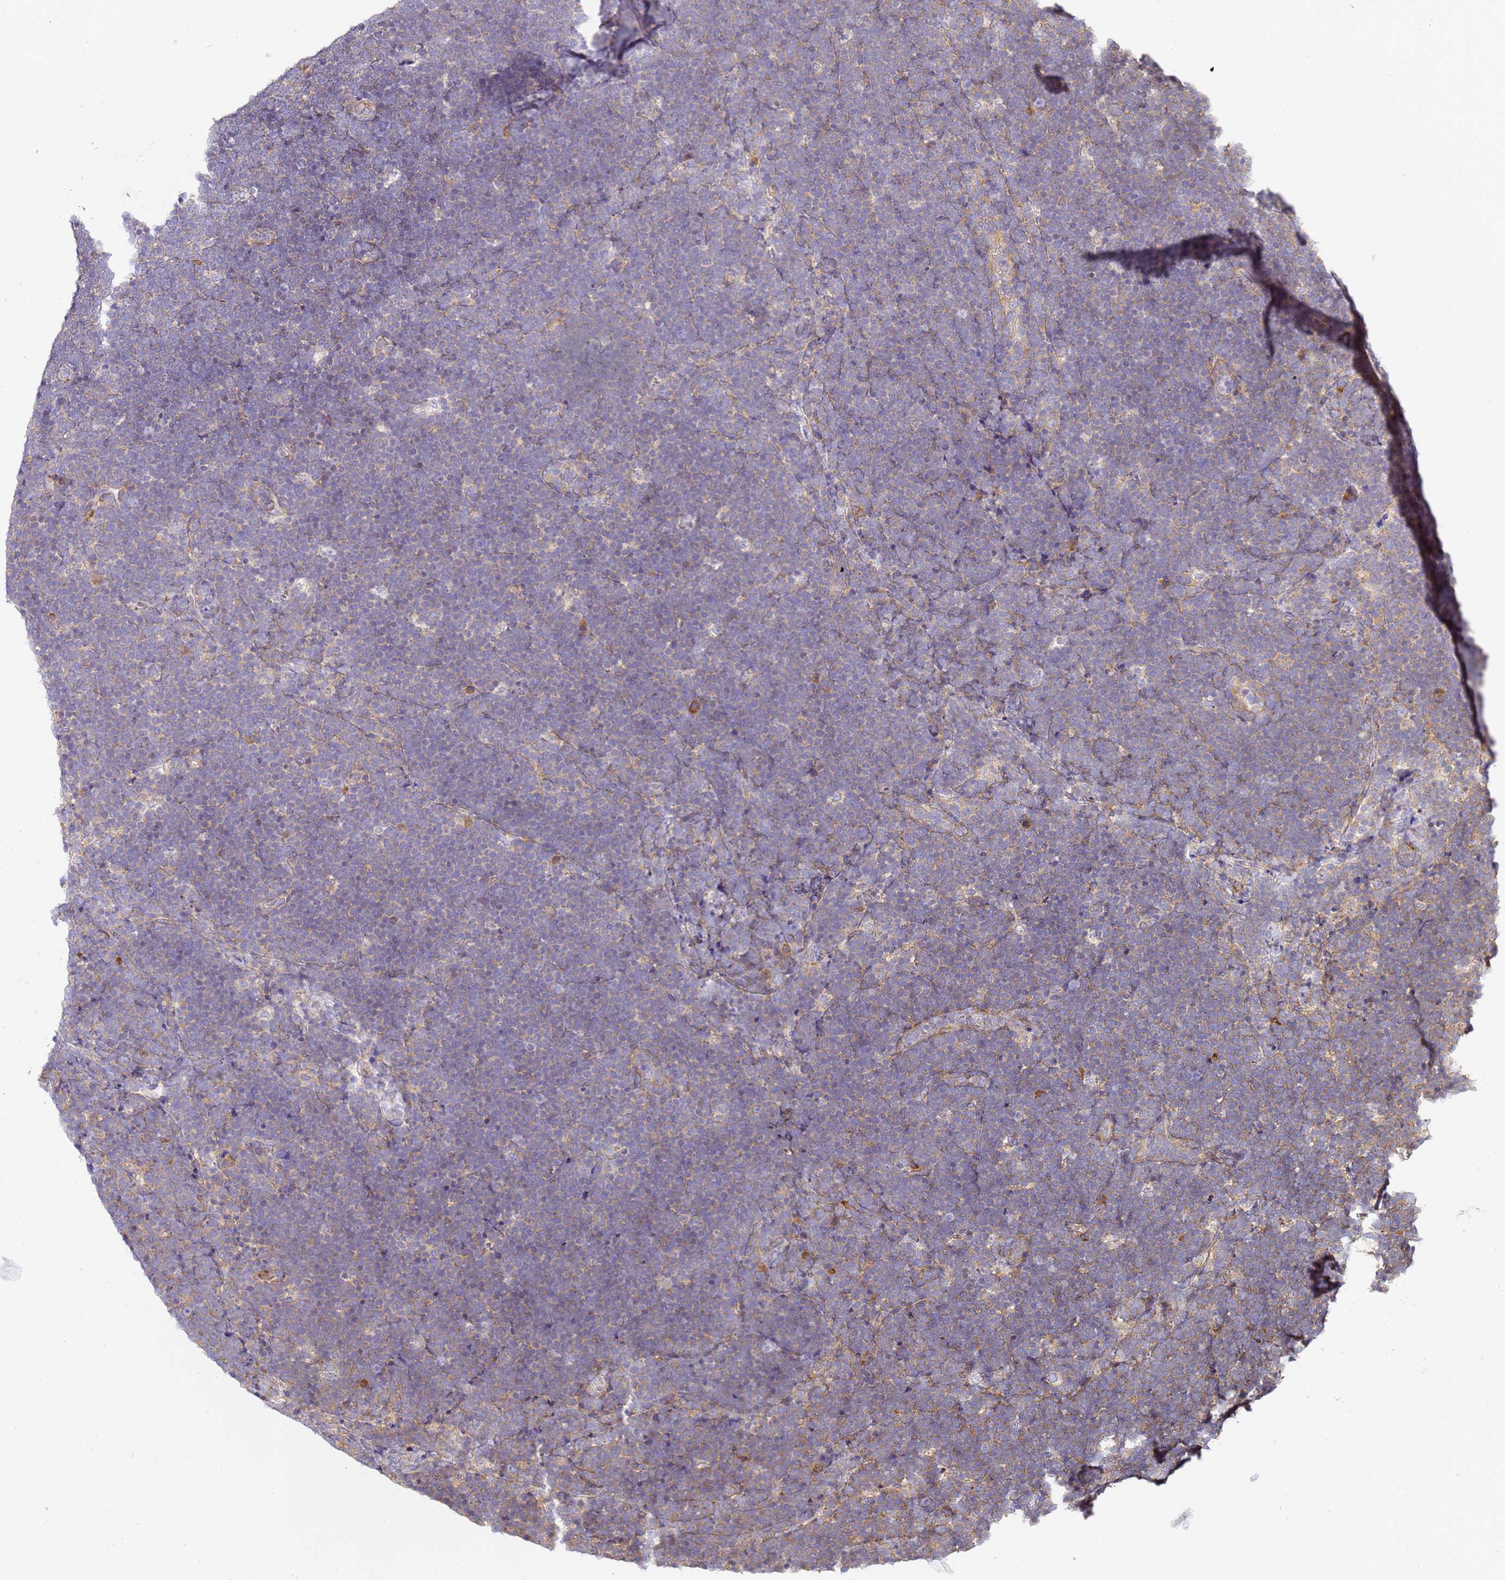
{"staining": {"intensity": "moderate", "quantity": "<25%", "location": "cytoplasmic/membranous"}, "tissue": "lymphoma", "cell_type": "Tumor cells", "image_type": "cancer", "snomed": [{"axis": "morphology", "description": "Malignant lymphoma, non-Hodgkin's type, High grade"}, {"axis": "topography", "description": "Lymph node"}], "caption": "Immunohistochemical staining of human lymphoma exhibits low levels of moderate cytoplasmic/membranous positivity in approximately <25% of tumor cells.", "gene": "RPL13A", "patient": {"sex": "male", "age": 13}}